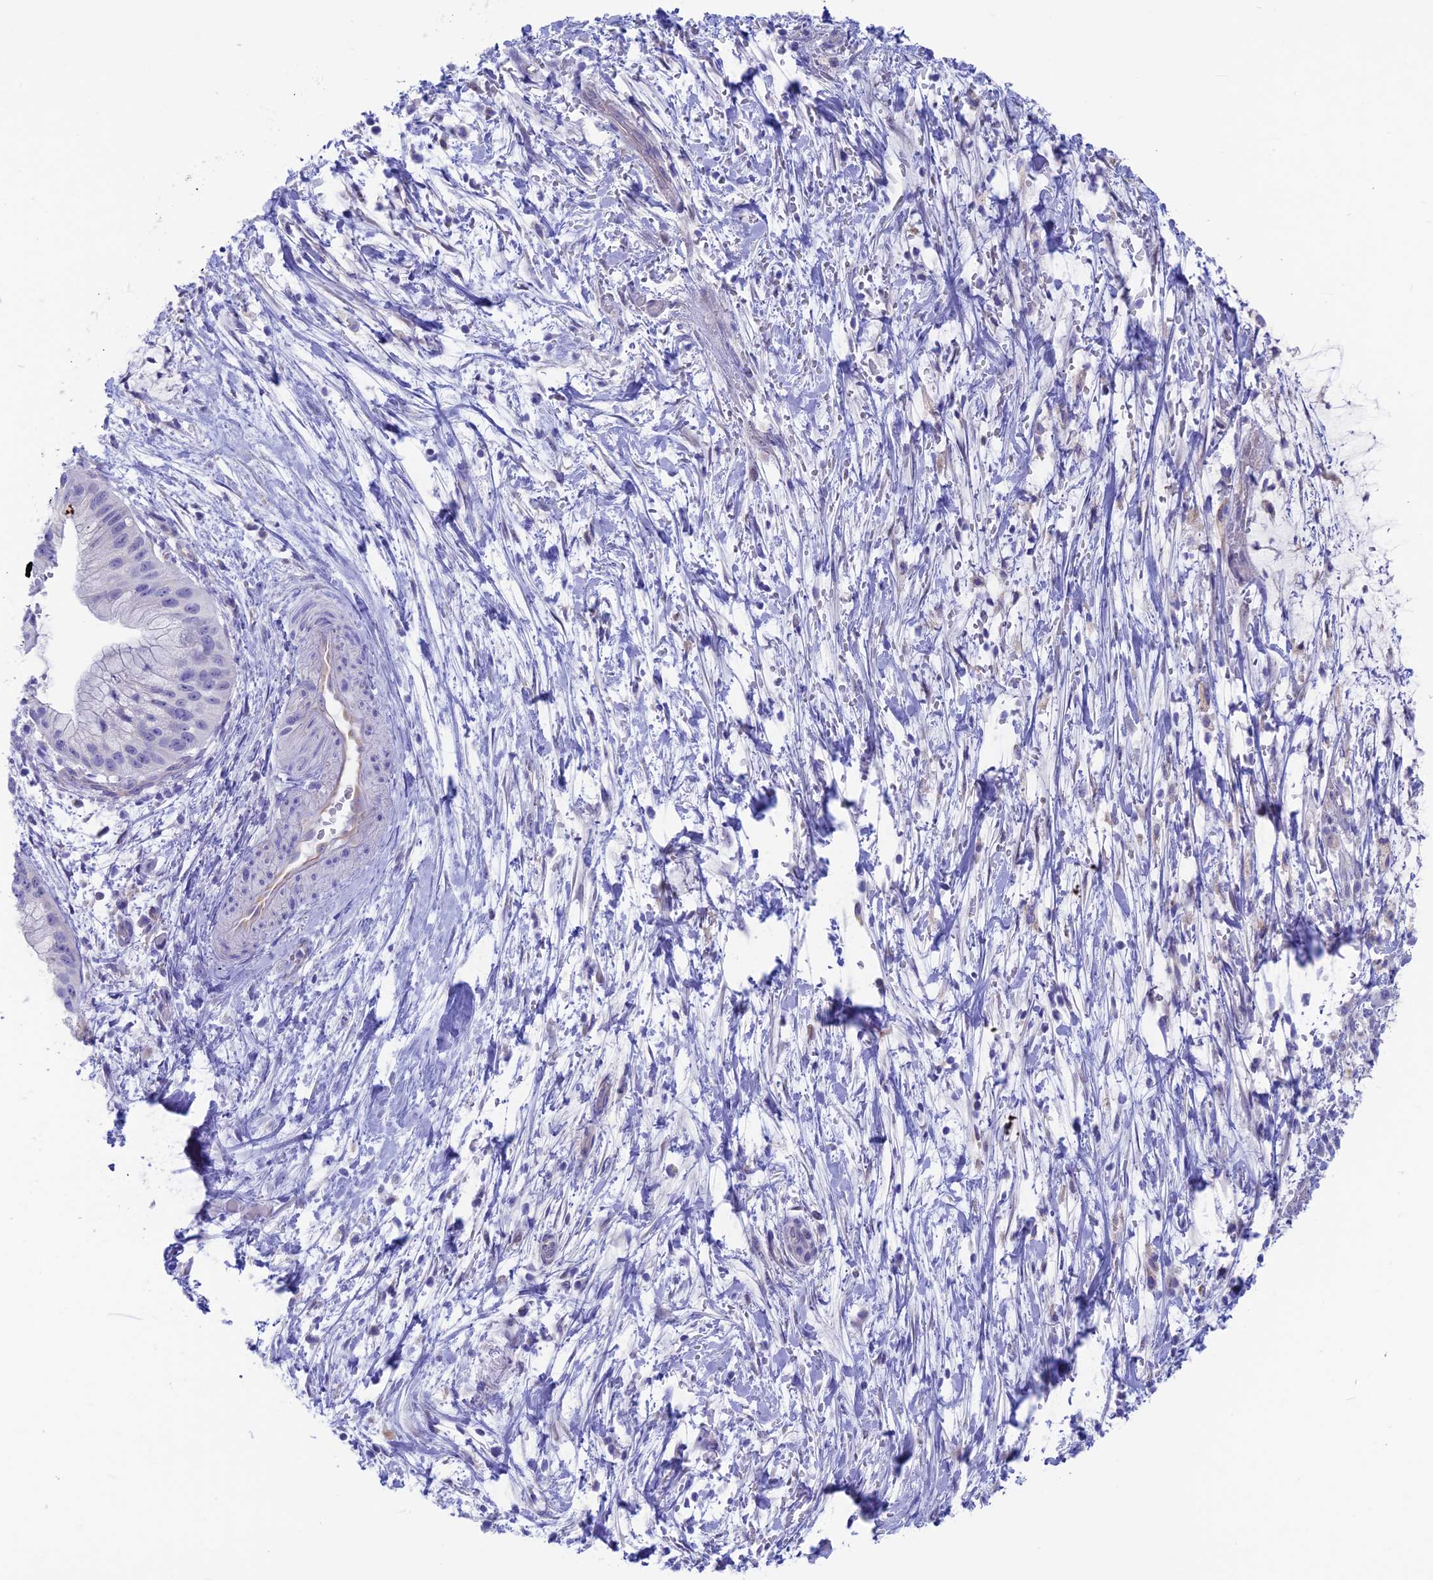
{"staining": {"intensity": "negative", "quantity": "none", "location": "none"}, "tissue": "pancreatic cancer", "cell_type": "Tumor cells", "image_type": "cancer", "snomed": [{"axis": "morphology", "description": "Adenocarcinoma, NOS"}, {"axis": "topography", "description": "Pancreas"}], "caption": "IHC image of human pancreatic adenocarcinoma stained for a protein (brown), which exhibits no positivity in tumor cells.", "gene": "GNGT2", "patient": {"sex": "male", "age": 48}}